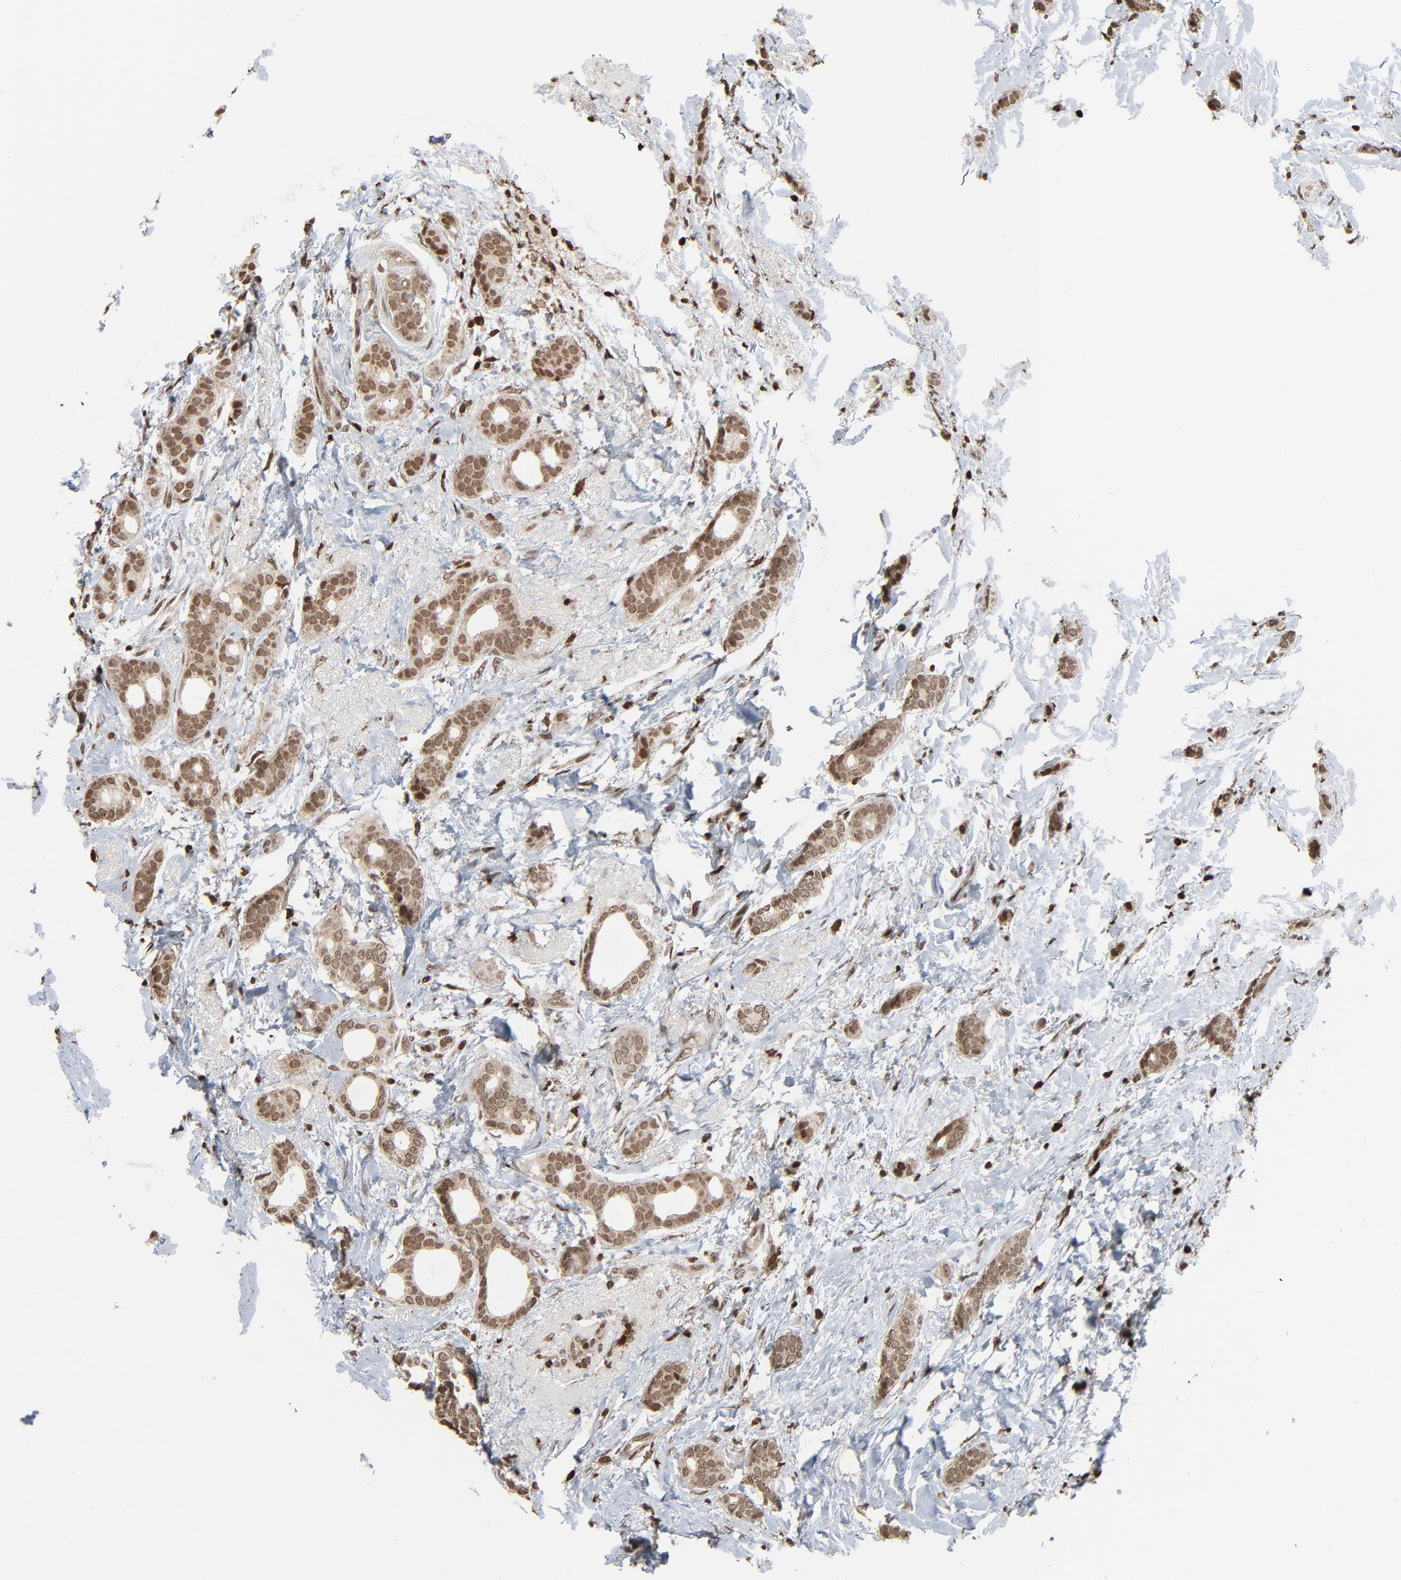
{"staining": {"intensity": "moderate", "quantity": ">75%", "location": "nuclear"}, "tissue": "breast cancer", "cell_type": "Tumor cells", "image_type": "cancer", "snomed": [{"axis": "morphology", "description": "Duct carcinoma"}, {"axis": "topography", "description": "Breast"}], "caption": "Protein expression analysis of human breast cancer reveals moderate nuclear expression in approximately >75% of tumor cells.", "gene": "RPS6KA3", "patient": {"sex": "female", "age": 54}}